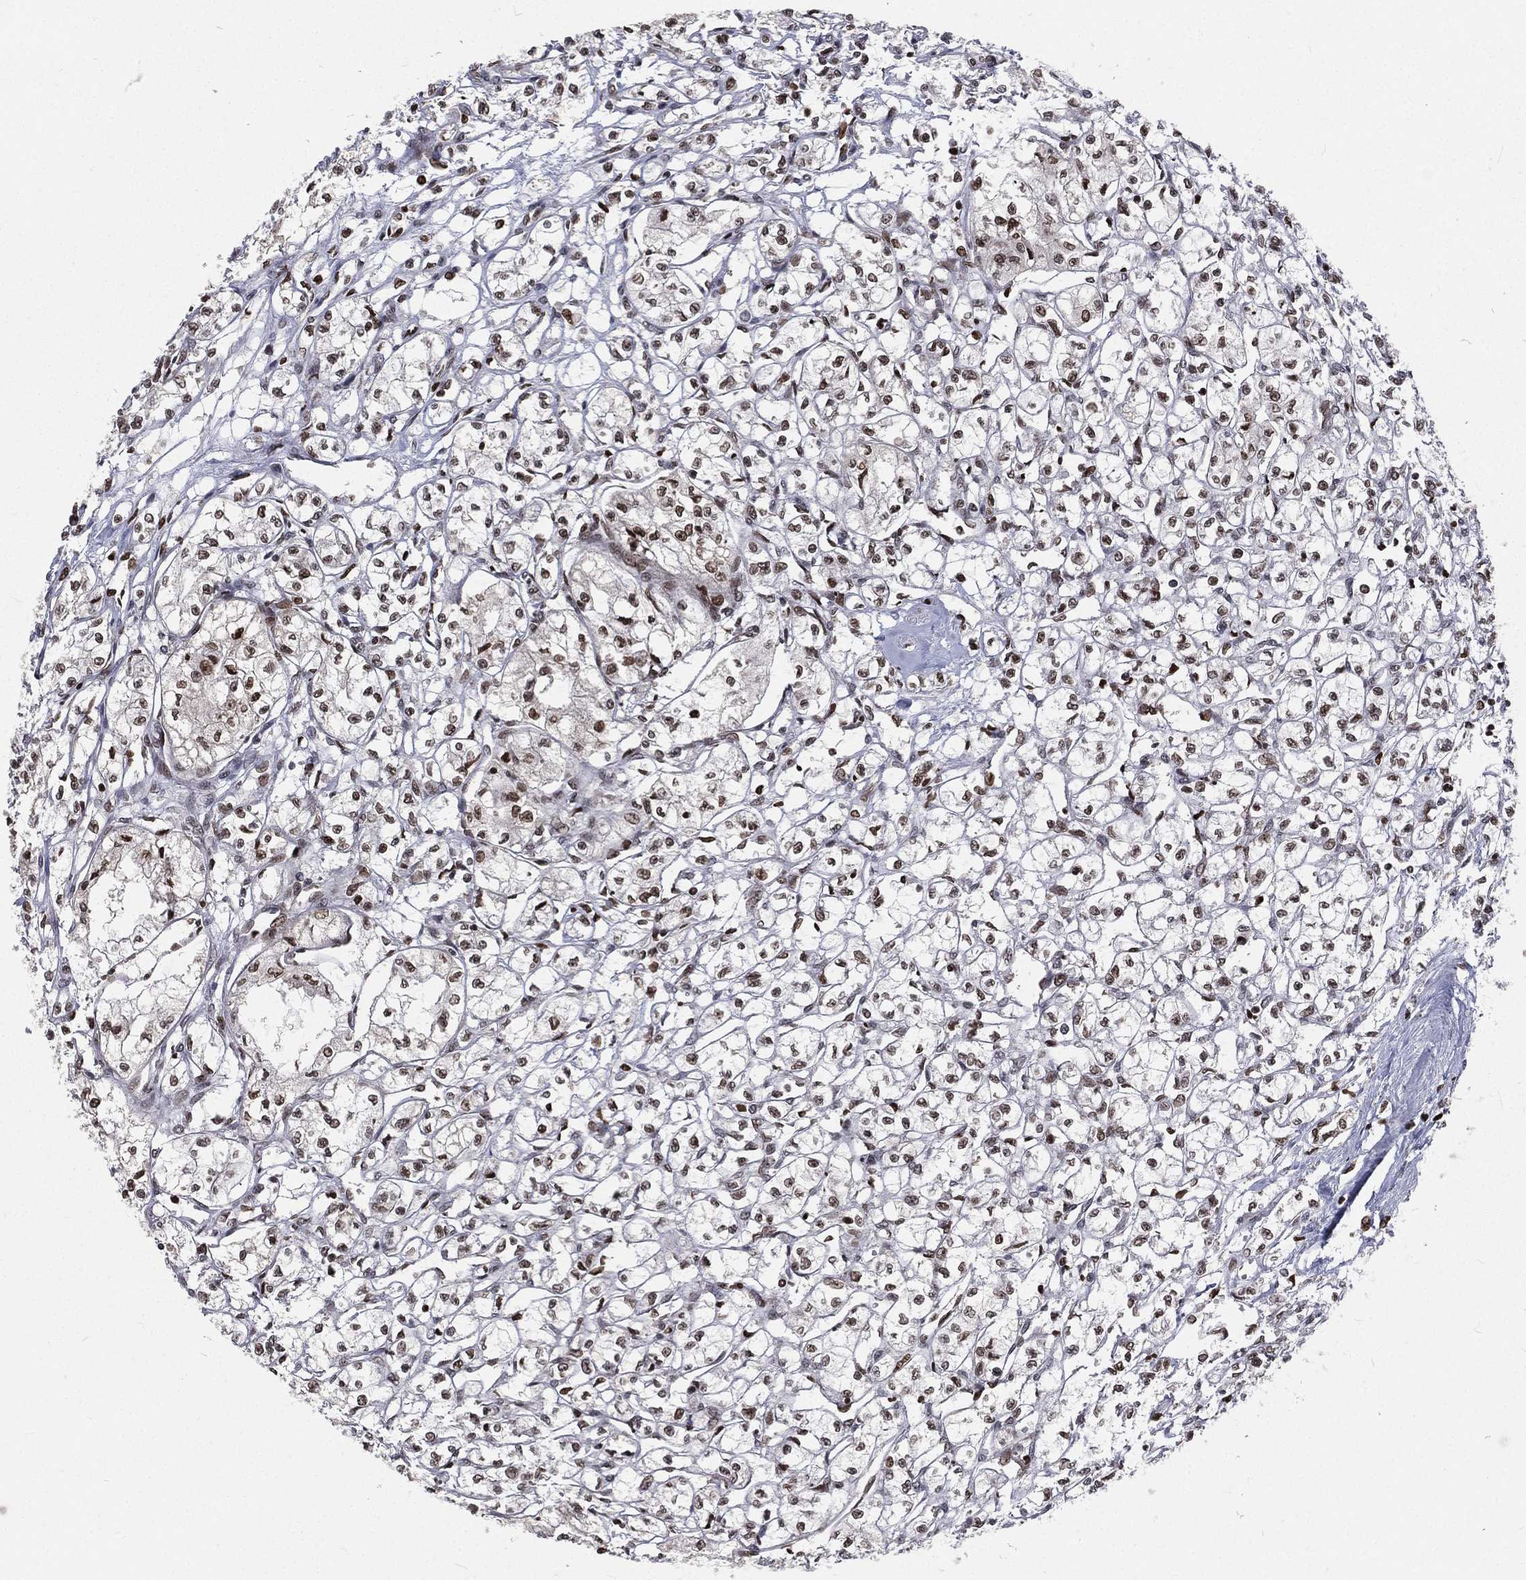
{"staining": {"intensity": "moderate", "quantity": ">75%", "location": "nuclear"}, "tissue": "renal cancer", "cell_type": "Tumor cells", "image_type": "cancer", "snomed": [{"axis": "morphology", "description": "Adenocarcinoma, NOS"}, {"axis": "topography", "description": "Kidney"}], "caption": "Renal cancer stained with DAB immunohistochemistry exhibits medium levels of moderate nuclear staining in about >75% of tumor cells.", "gene": "POLB", "patient": {"sex": "male", "age": 56}}